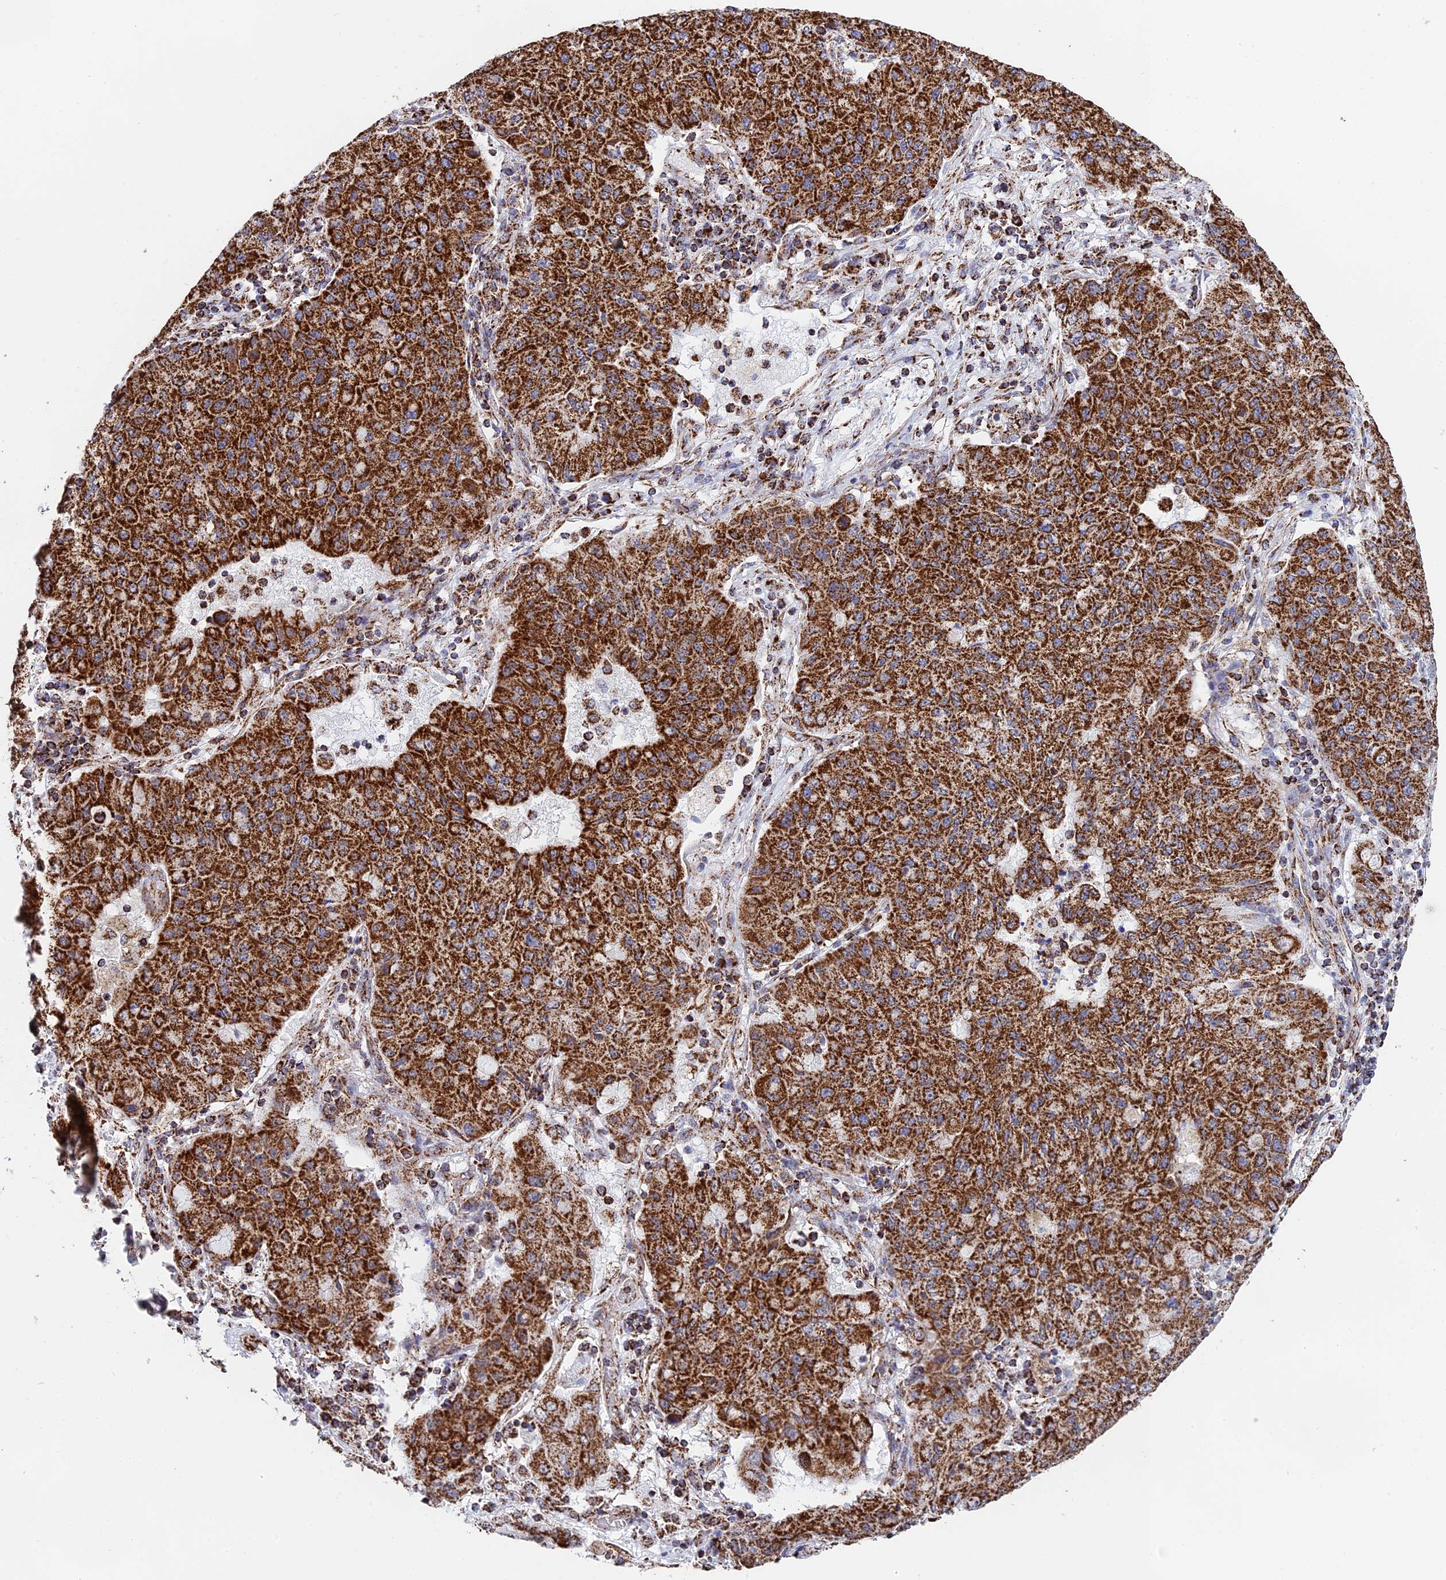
{"staining": {"intensity": "strong", "quantity": ">75%", "location": "cytoplasmic/membranous"}, "tissue": "lung cancer", "cell_type": "Tumor cells", "image_type": "cancer", "snomed": [{"axis": "morphology", "description": "Squamous cell carcinoma, NOS"}, {"axis": "topography", "description": "Lung"}], "caption": "DAB (3,3'-diaminobenzidine) immunohistochemical staining of lung squamous cell carcinoma exhibits strong cytoplasmic/membranous protein positivity in about >75% of tumor cells.", "gene": "CDC16", "patient": {"sex": "male", "age": 74}}